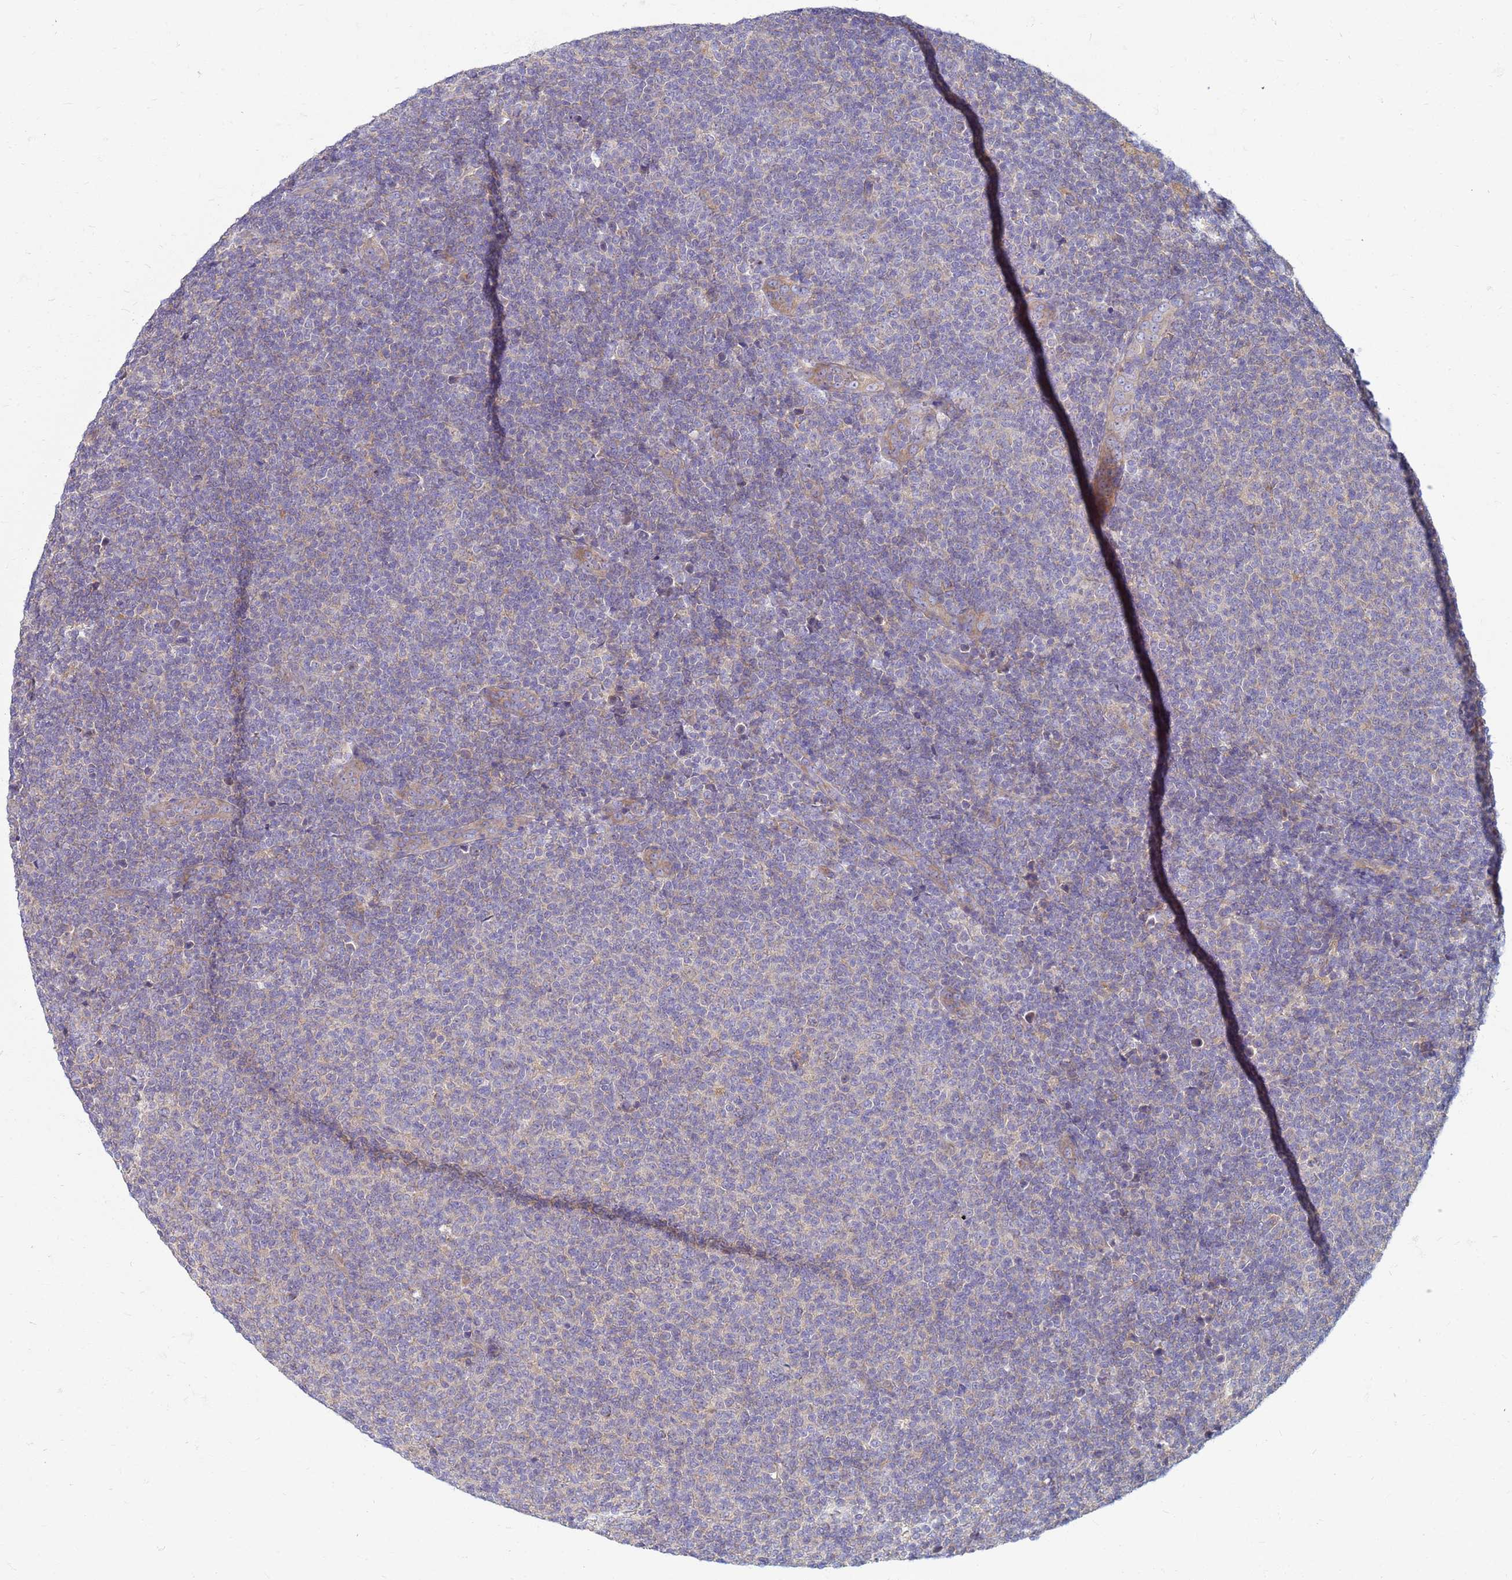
{"staining": {"intensity": "negative", "quantity": "none", "location": "none"}, "tissue": "lymphoma", "cell_type": "Tumor cells", "image_type": "cancer", "snomed": [{"axis": "morphology", "description": "Malignant lymphoma, non-Hodgkin's type, Low grade"}, {"axis": "topography", "description": "Lymph node"}], "caption": "Immunohistochemistry (IHC) of malignant lymphoma, non-Hodgkin's type (low-grade) shows no positivity in tumor cells.", "gene": "EEA1", "patient": {"sex": "male", "age": 66}}